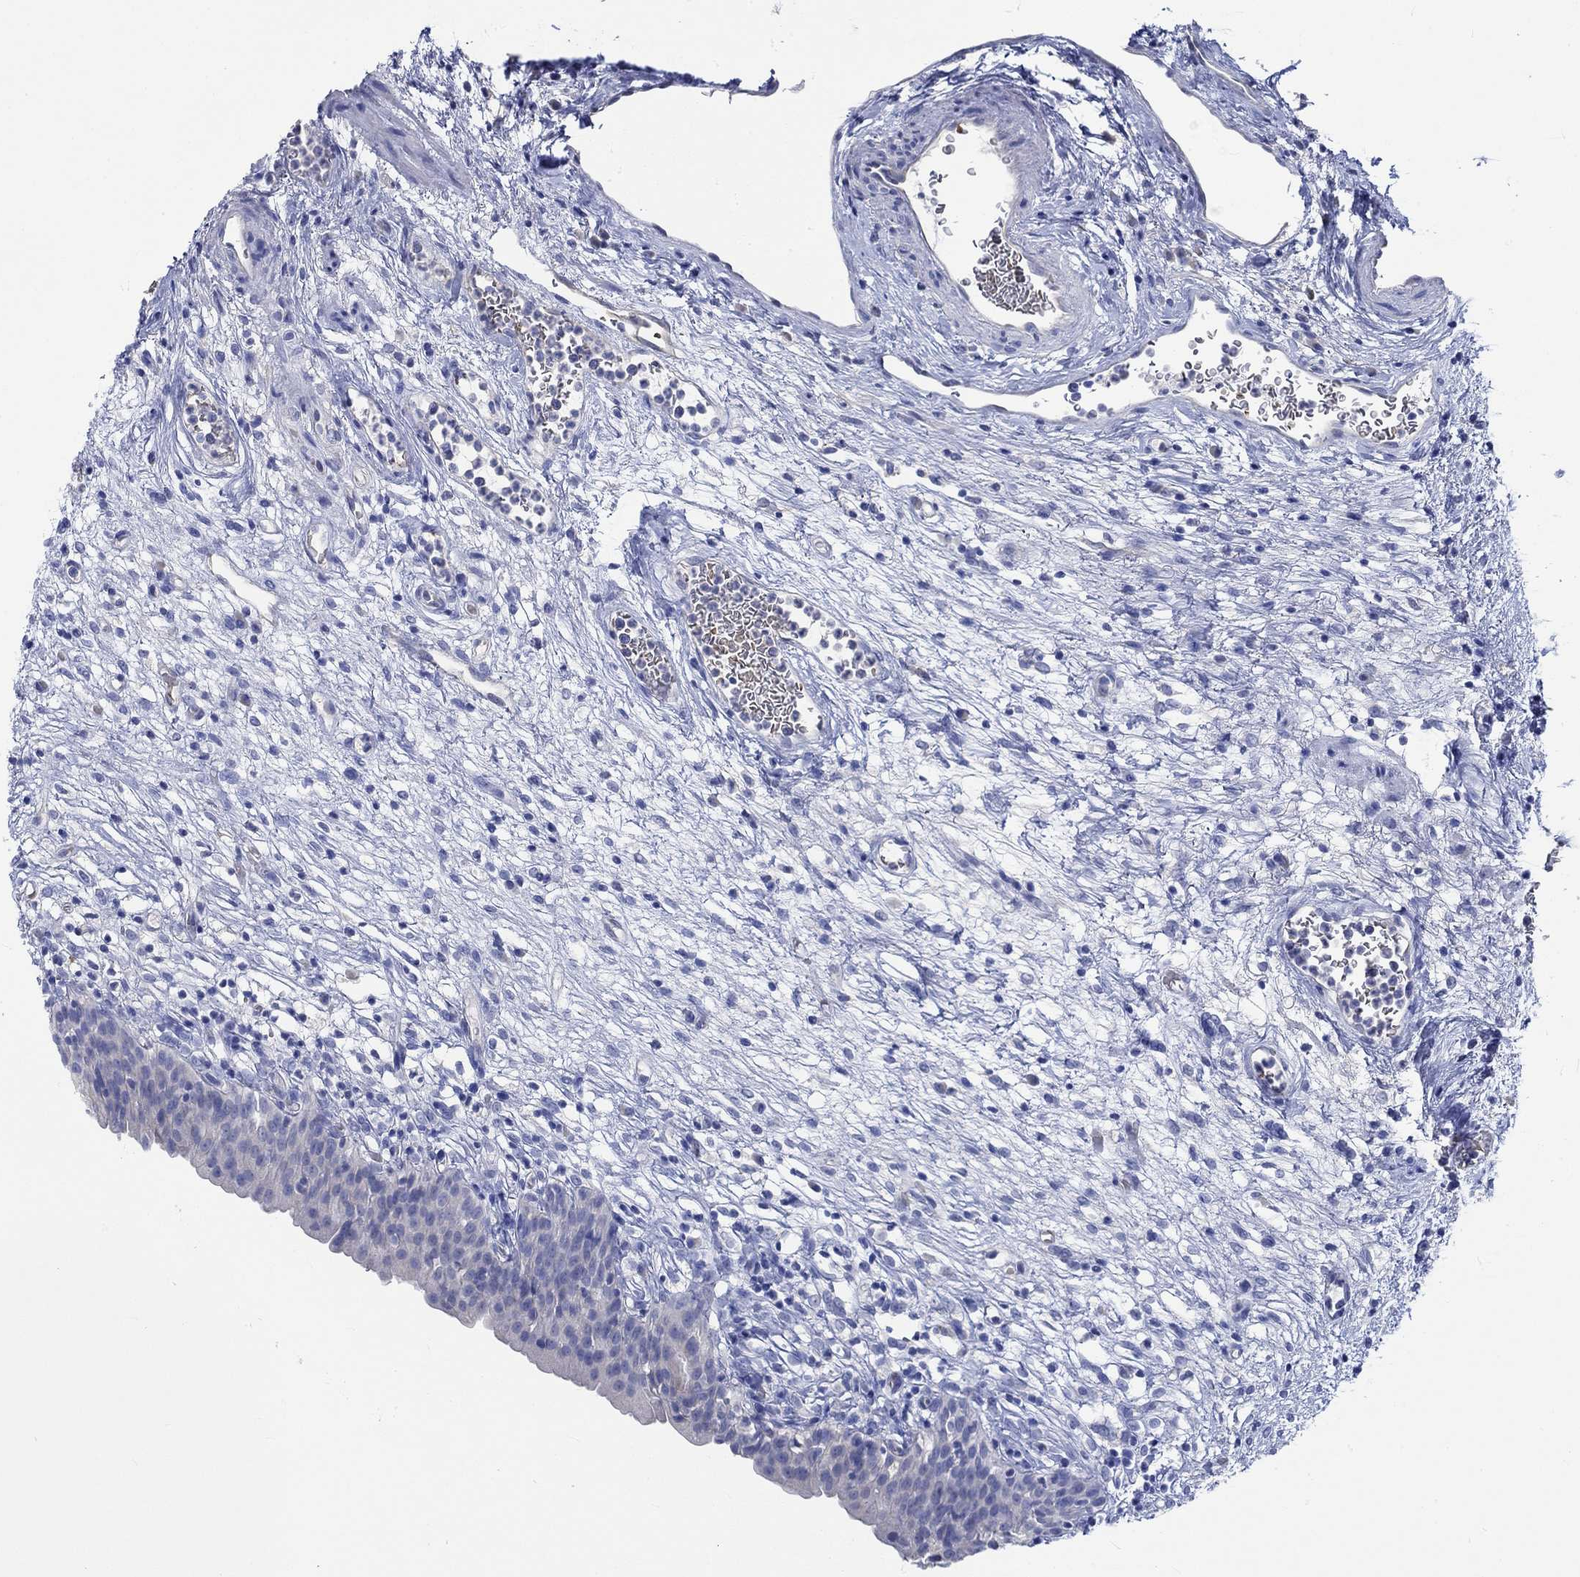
{"staining": {"intensity": "negative", "quantity": "none", "location": "none"}, "tissue": "urinary bladder", "cell_type": "Urothelial cells", "image_type": "normal", "snomed": [{"axis": "morphology", "description": "Normal tissue, NOS"}, {"axis": "topography", "description": "Urinary bladder"}], "caption": "The photomicrograph demonstrates no staining of urothelial cells in unremarkable urinary bladder.", "gene": "KCNA1", "patient": {"sex": "male", "age": 76}}